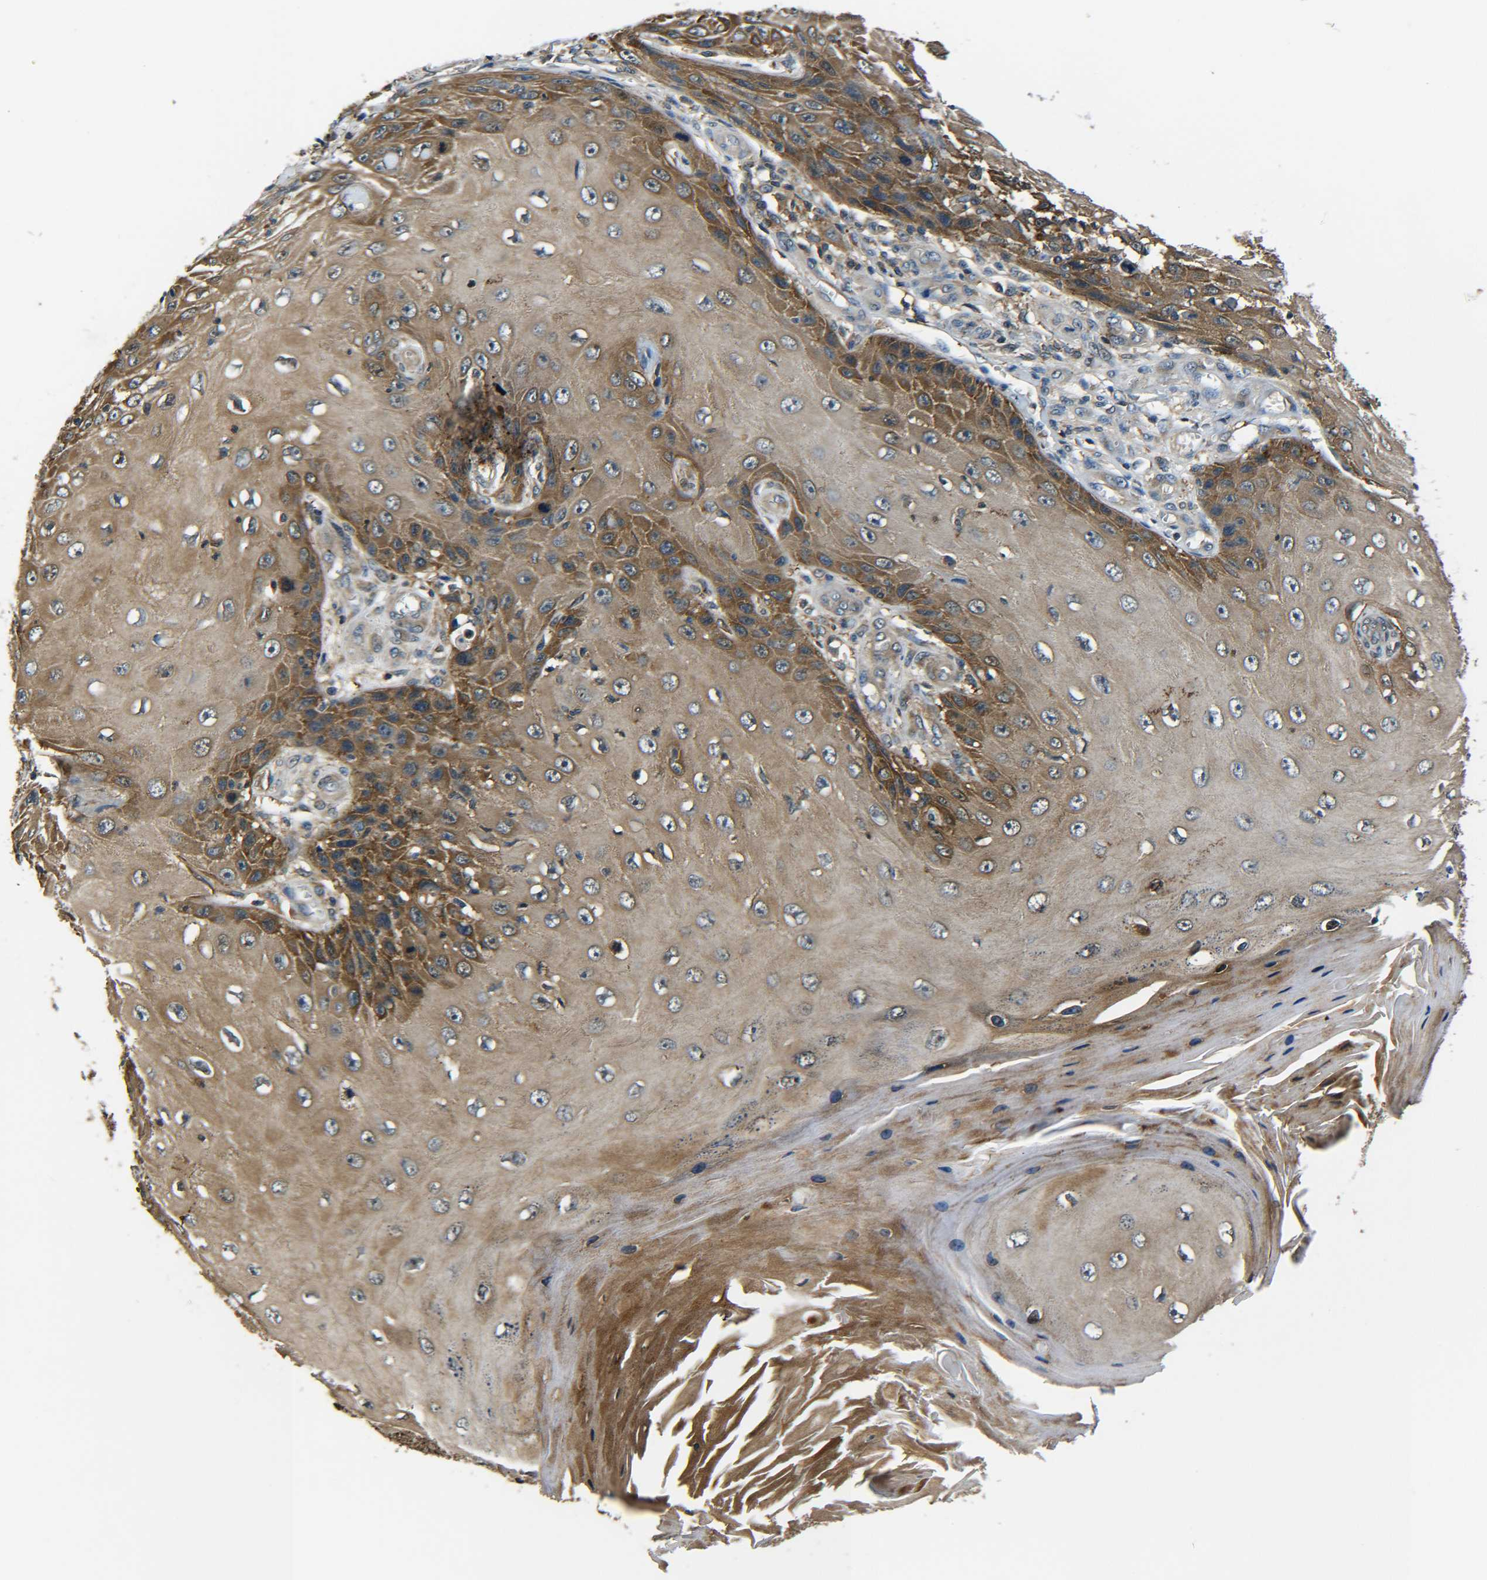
{"staining": {"intensity": "moderate", "quantity": ">75%", "location": "cytoplasmic/membranous"}, "tissue": "skin cancer", "cell_type": "Tumor cells", "image_type": "cancer", "snomed": [{"axis": "morphology", "description": "Squamous cell carcinoma, NOS"}, {"axis": "topography", "description": "Skin"}], "caption": "Protein analysis of squamous cell carcinoma (skin) tissue exhibits moderate cytoplasmic/membranous positivity in about >75% of tumor cells.", "gene": "PREB", "patient": {"sex": "female", "age": 73}}